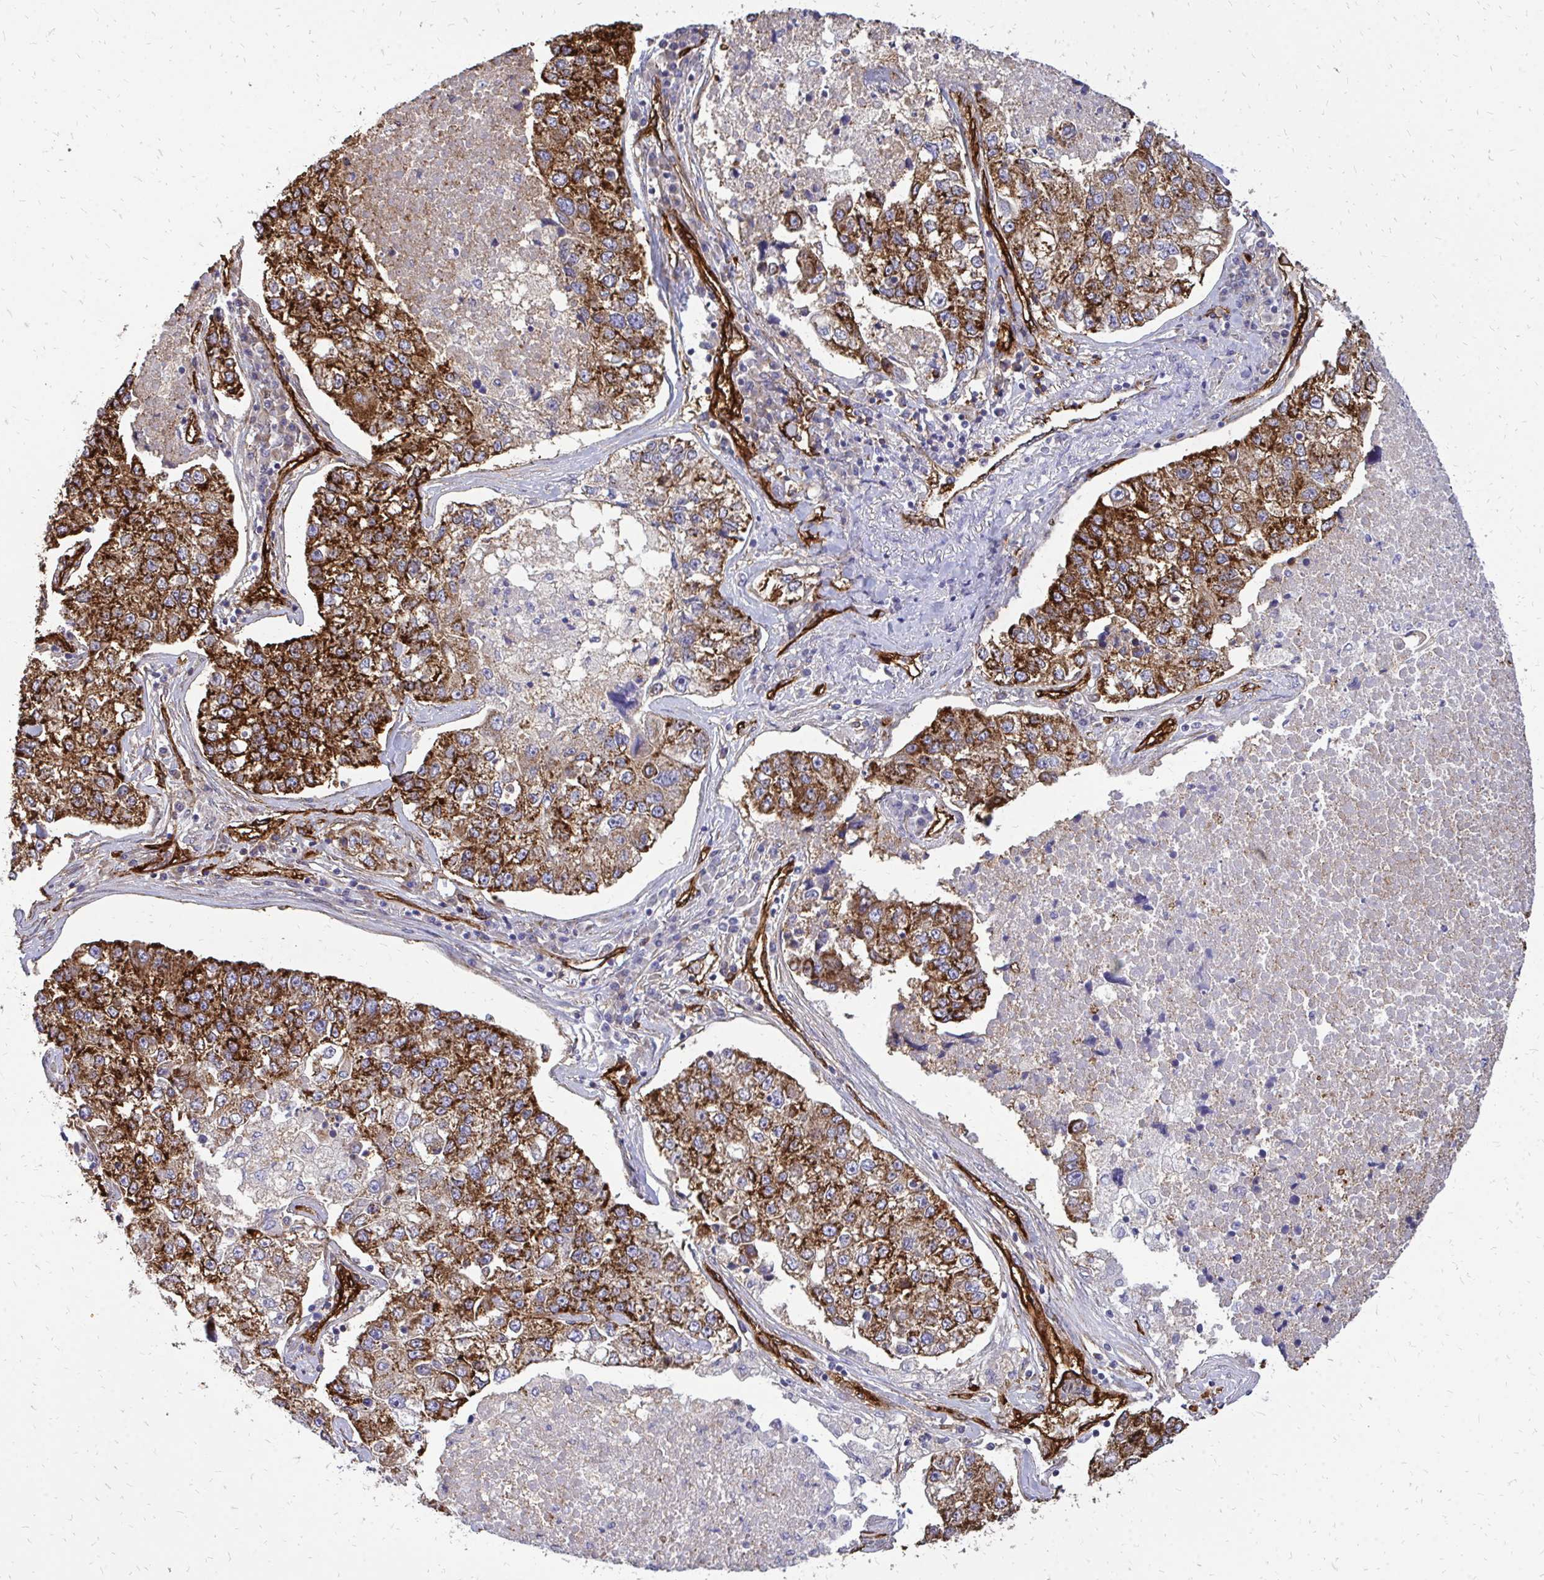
{"staining": {"intensity": "strong", "quantity": ">75%", "location": "cytoplasmic/membranous"}, "tissue": "lung cancer", "cell_type": "Tumor cells", "image_type": "cancer", "snomed": [{"axis": "morphology", "description": "Adenocarcinoma, NOS"}, {"axis": "topography", "description": "Lung"}], "caption": "Adenocarcinoma (lung) stained for a protein (brown) displays strong cytoplasmic/membranous positive positivity in about >75% of tumor cells.", "gene": "MARCKSL1", "patient": {"sex": "male", "age": 49}}